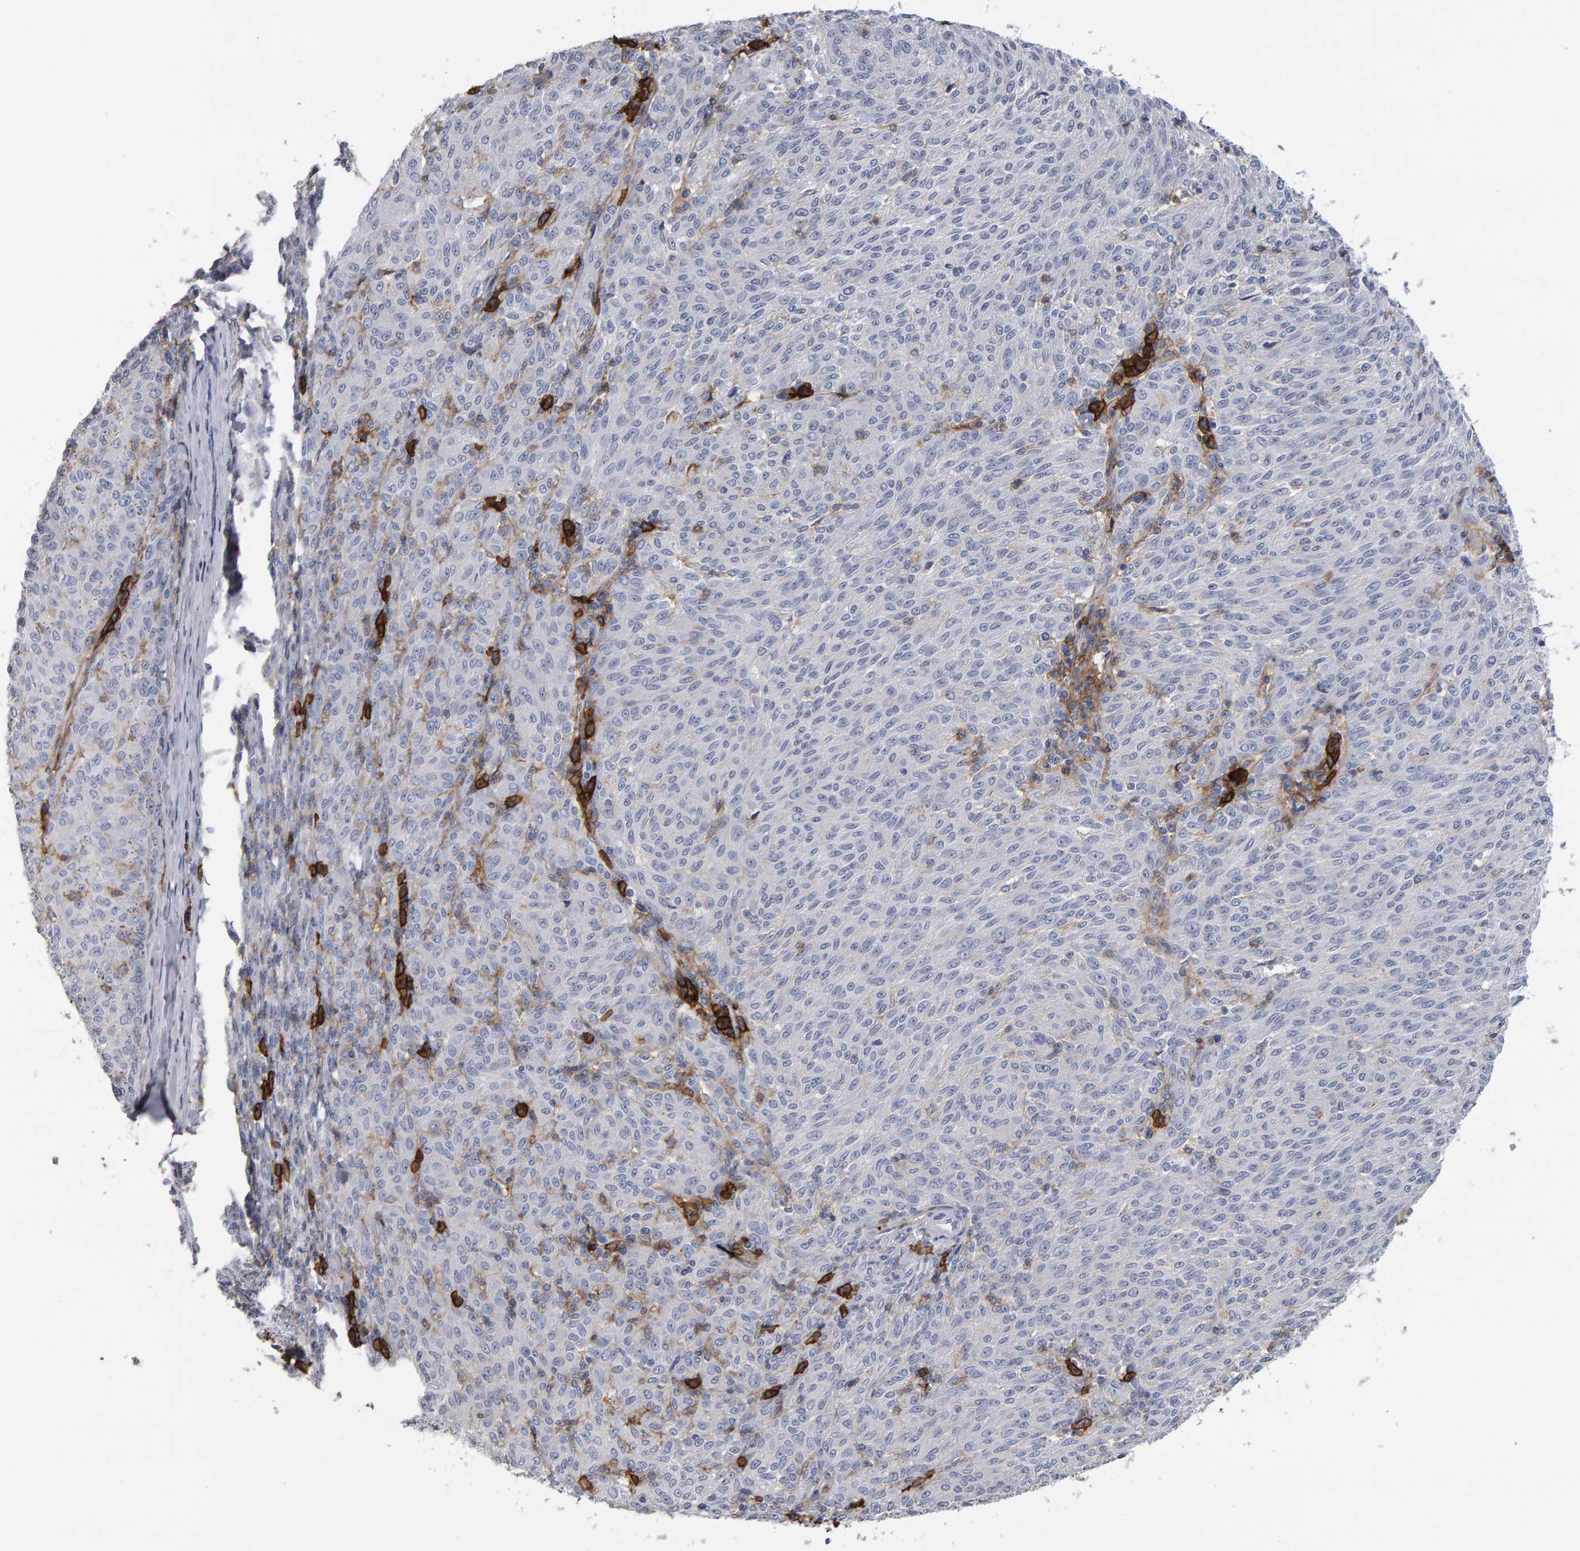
{"staining": {"intensity": "negative", "quantity": "none", "location": "none"}, "tissue": "melanoma", "cell_type": "Tumor cells", "image_type": "cancer", "snomed": [{"axis": "morphology", "description": "Malignant melanoma, NOS"}, {"axis": "topography", "description": "Skin"}], "caption": "Human malignant melanoma stained for a protein using immunohistochemistry reveals no expression in tumor cells.", "gene": "CD38", "patient": {"sex": "female", "age": 72}}